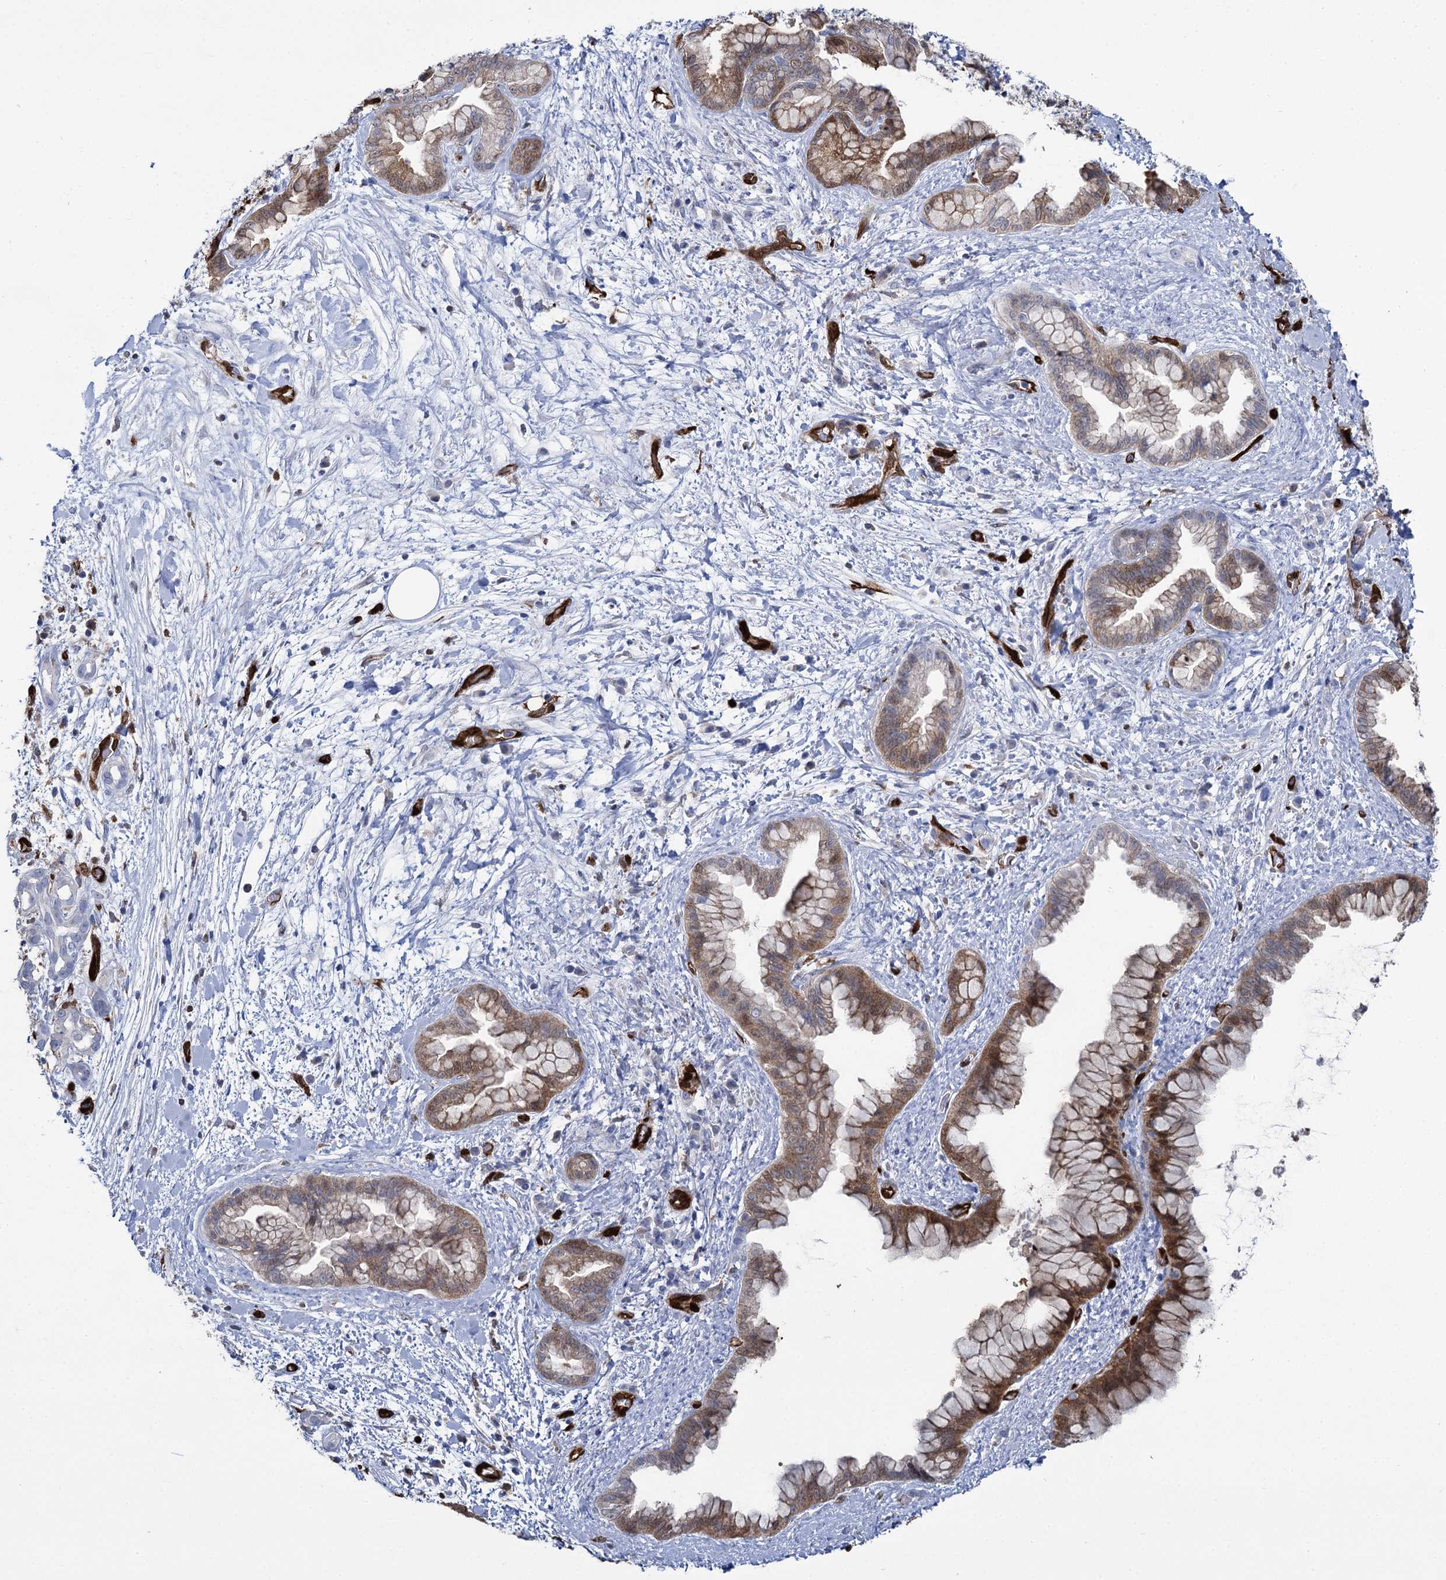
{"staining": {"intensity": "moderate", "quantity": ">75%", "location": "cytoplasmic/membranous"}, "tissue": "pancreatic cancer", "cell_type": "Tumor cells", "image_type": "cancer", "snomed": [{"axis": "morphology", "description": "Adenocarcinoma, NOS"}, {"axis": "topography", "description": "Pancreas"}], "caption": "Pancreatic adenocarcinoma stained with DAB IHC shows medium levels of moderate cytoplasmic/membranous positivity in about >75% of tumor cells. Nuclei are stained in blue.", "gene": "FABP5", "patient": {"sex": "female", "age": 78}}